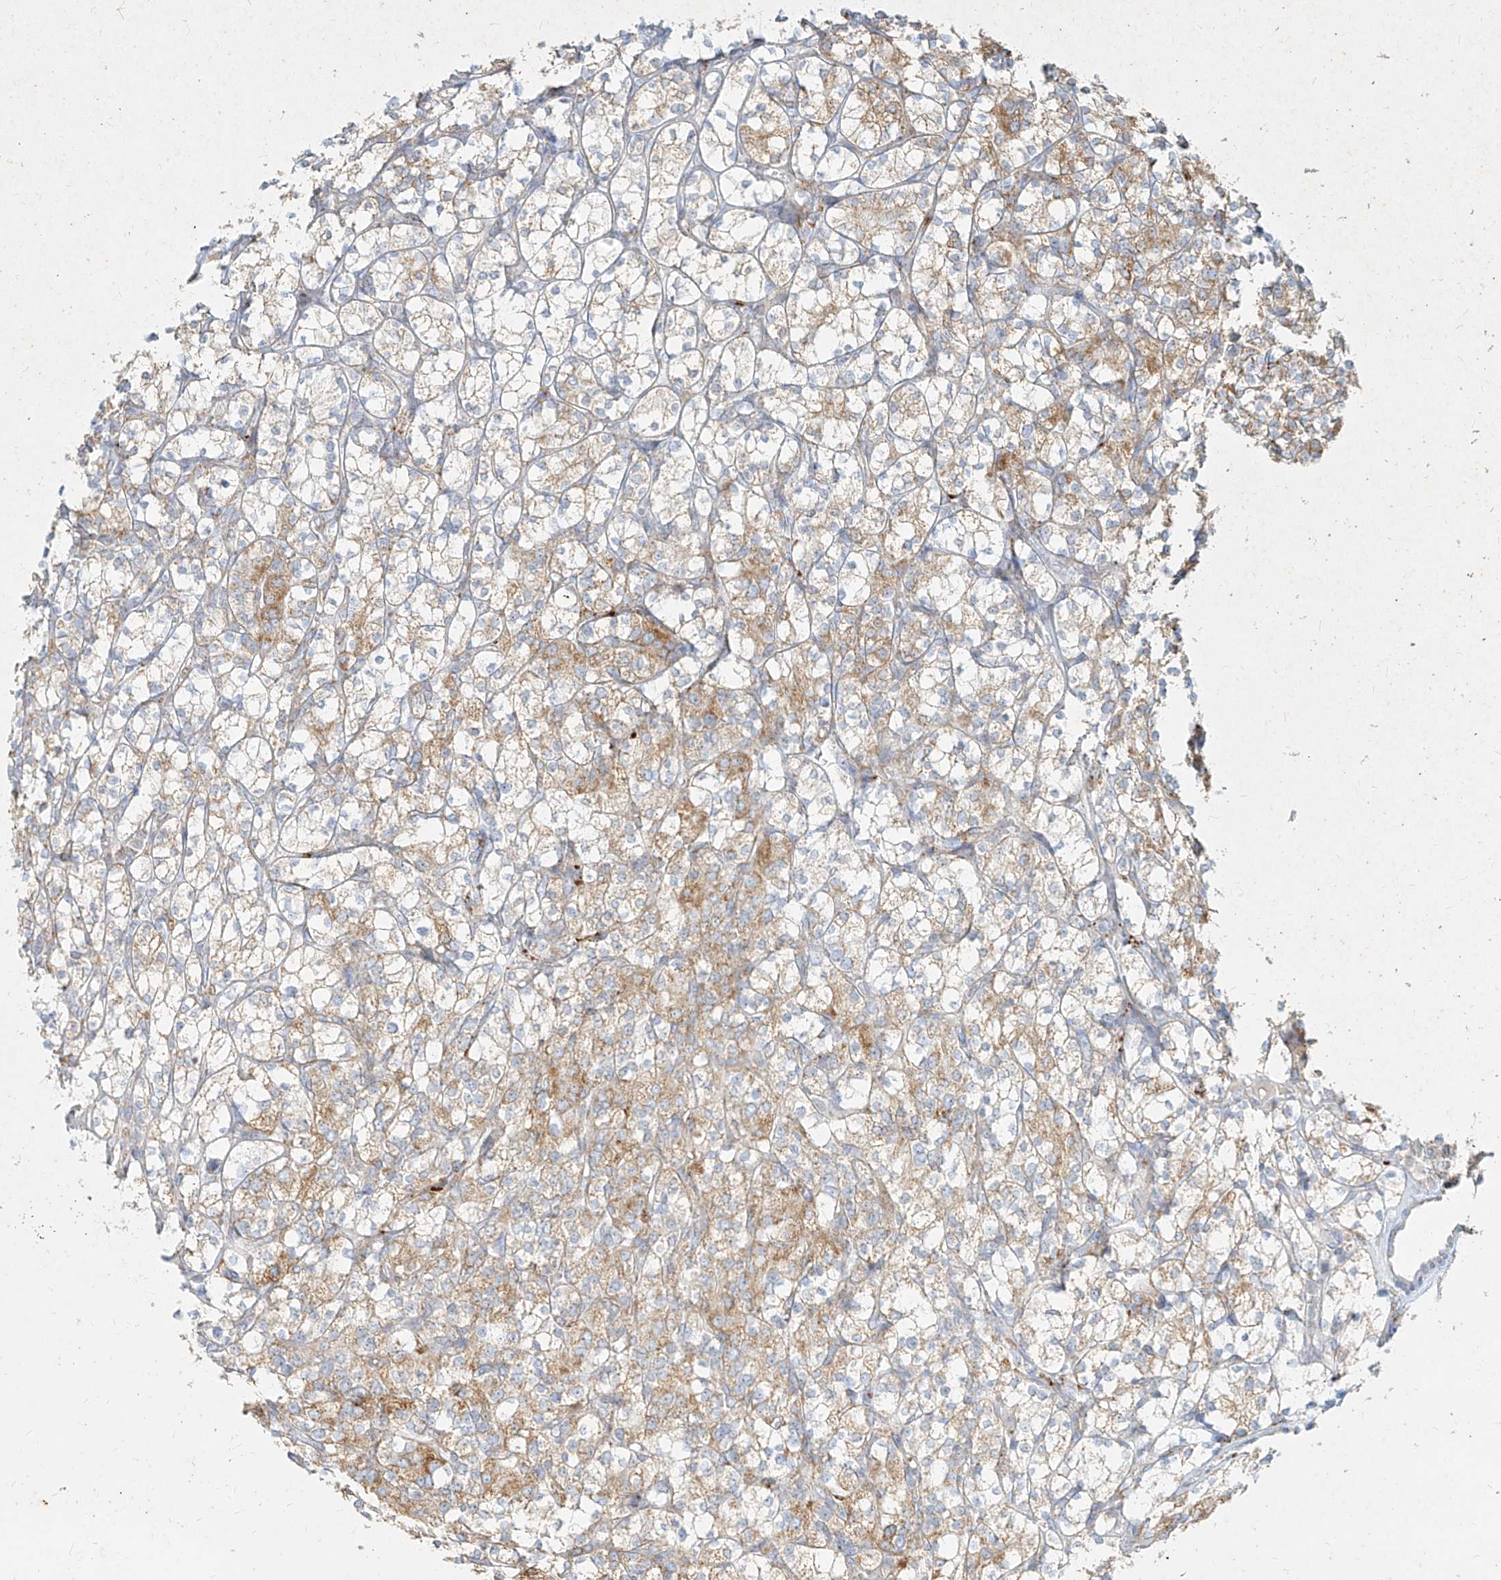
{"staining": {"intensity": "moderate", "quantity": "25%-75%", "location": "cytoplasmic/membranous"}, "tissue": "renal cancer", "cell_type": "Tumor cells", "image_type": "cancer", "snomed": [{"axis": "morphology", "description": "Adenocarcinoma, NOS"}, {"axis": "topography", "description": "Kidney"}], "caption": "This is a photomicrograph of immunohistochemistry (IHC) staining of adenocarcinoma (renal), which shows moderate positivity in the cytoplasmic/membranous of tumor cells.", "gene": "MTX2", "patient": {"sex": "male", "age": 77}}